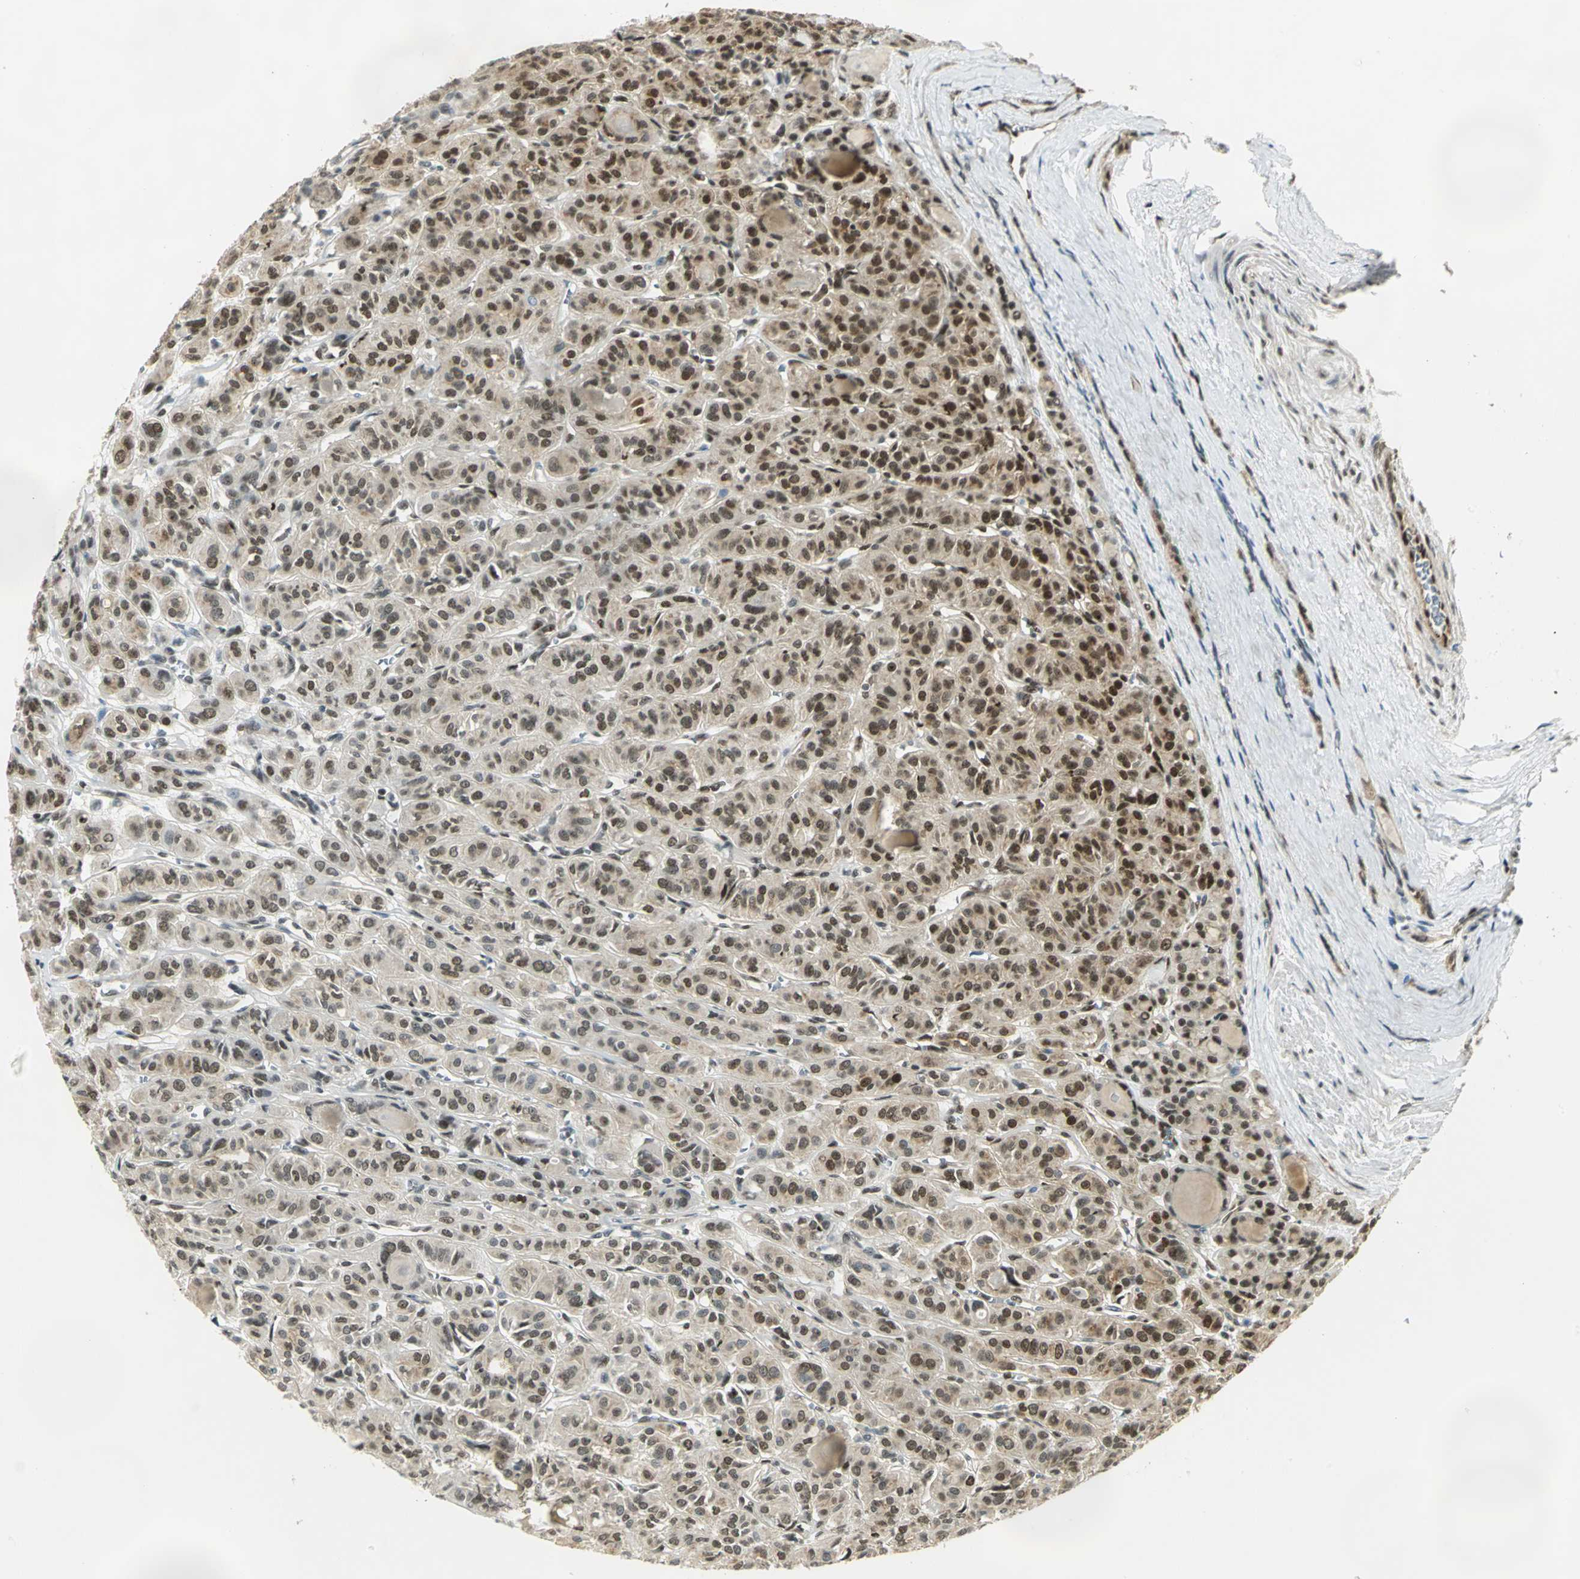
{"staining": {"intensity": "moderate", "quantity": ">75%", "location": "cytoplasmic/membranous,nuclear"}, "tissue": "thyroid cancer", "cell_type": "Tumor cells", "image_type": "cancer", "snomed": [{"axis": "morphology", "description": "Follicular adenoma carcinoma, NOS"}, {"axis": "topography", "description": "Thyroid gland"}], "caption": "Immunohistochemistry histopathology image of human follicular adenoma carcinoma (thyroid) stained for a protein (brown), which reveals medium levels of moderate cytoplasmic/membranous and nuclear expression in about >75% of tumor cells.", "gene": "DDX5", "patient": {"sex": "female", "age": 71}}